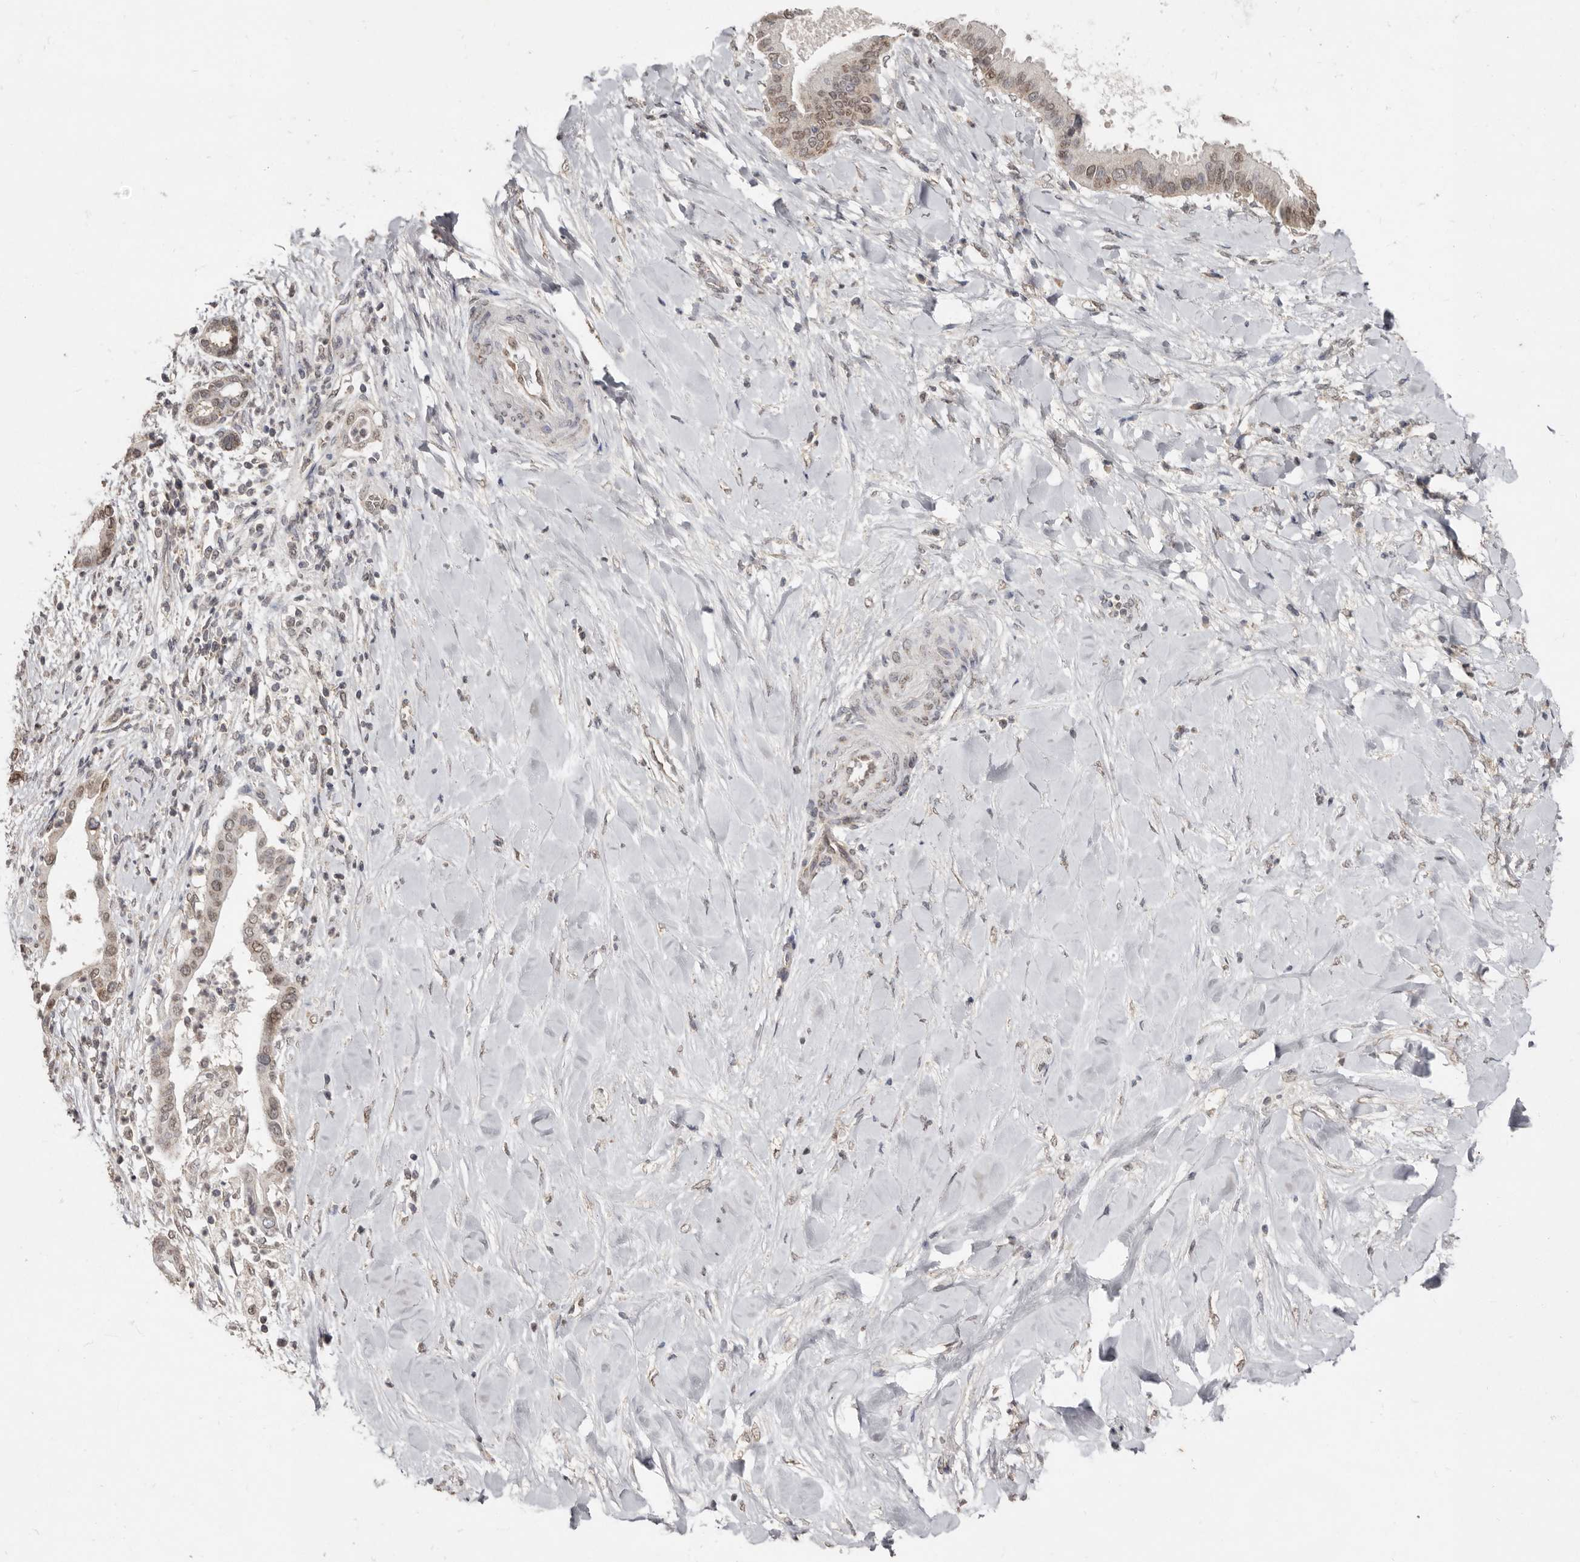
{"staining": {"intensity": "moderate", "quantity": ">75%", "location": "nuclear"}, "tissue": "liver cancer", "cell_type": "Tumor cells", "image_type": "cancer", "snomed": [{"axis": "morphology", "description": "Cholangiocarcinoma"}, {"axis": "topography", "description": "Liver"}], "caption": "The histopathology image exhibits staining of liver cancer (cholangiocarcinoma), revealing moderate nuclear protein positivity (brown color) within tumor cells.", "gene": "LINGO2", "patient": {"sex": "female", "age": 54}}